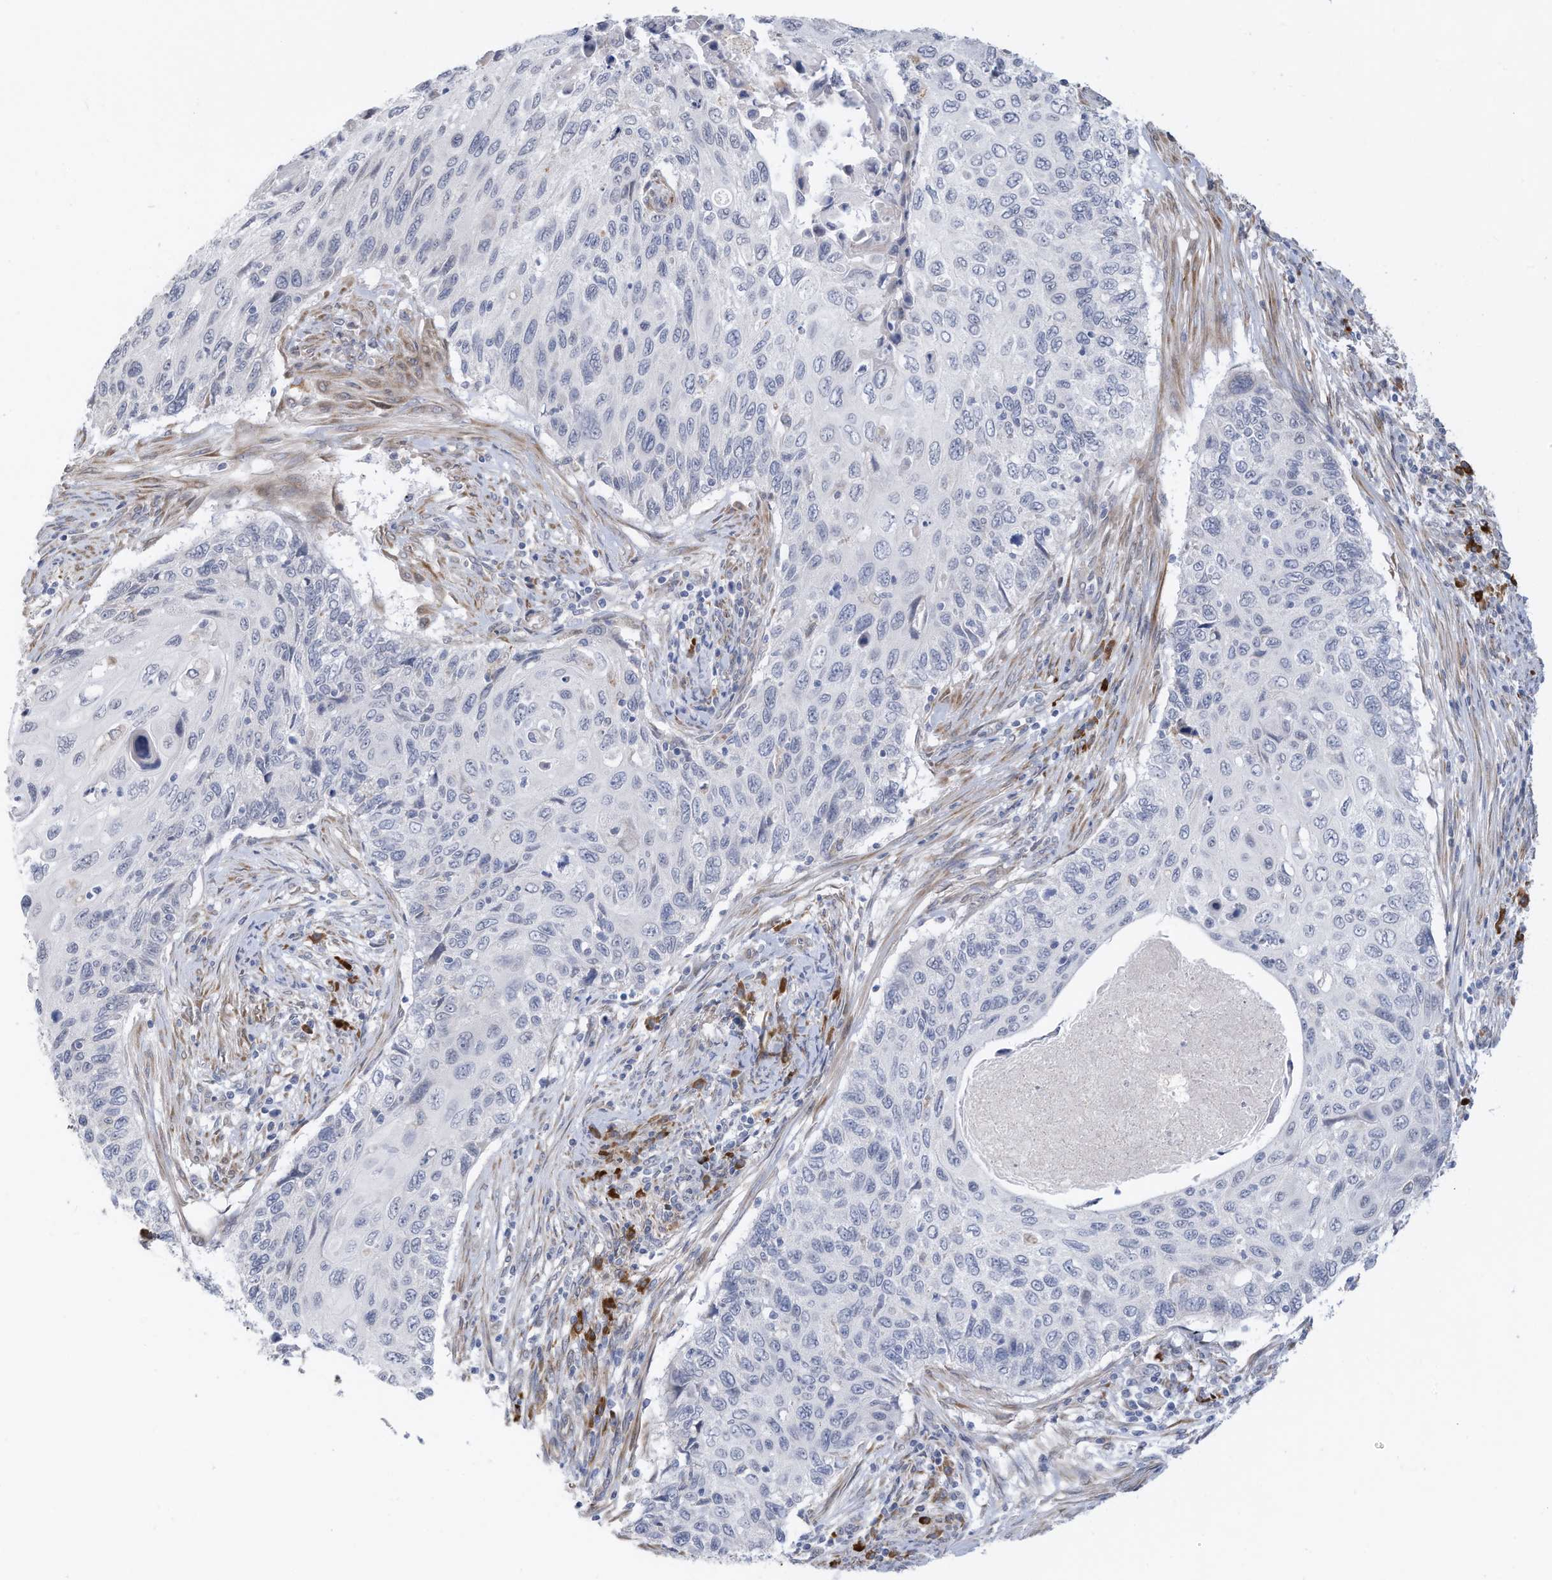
{"staining": {"intensity": "negative", "quantity": "none", "location": "none"}, "tissue": "cervical cancer", "cell_type": "Tumor cells", "image_type": "cancer", "snomed": [{"axis": "morphology", "description": "Squamous cell carcinoma, NOS"}, {"axis": "topography", "description": "Cervix"}], "caption": "Immunohistochemical staining of squamous cell carcinoma (cervical) demonstrates no significant staining in tumor cells. (Stains: DAB immunohistochemistry (IHC) with hematoxylin counter stain, Microscopy: brightfield microscopy at high magnification).", "gene": "ZNF292", "patient": {"sex": "female", "age": 70}}